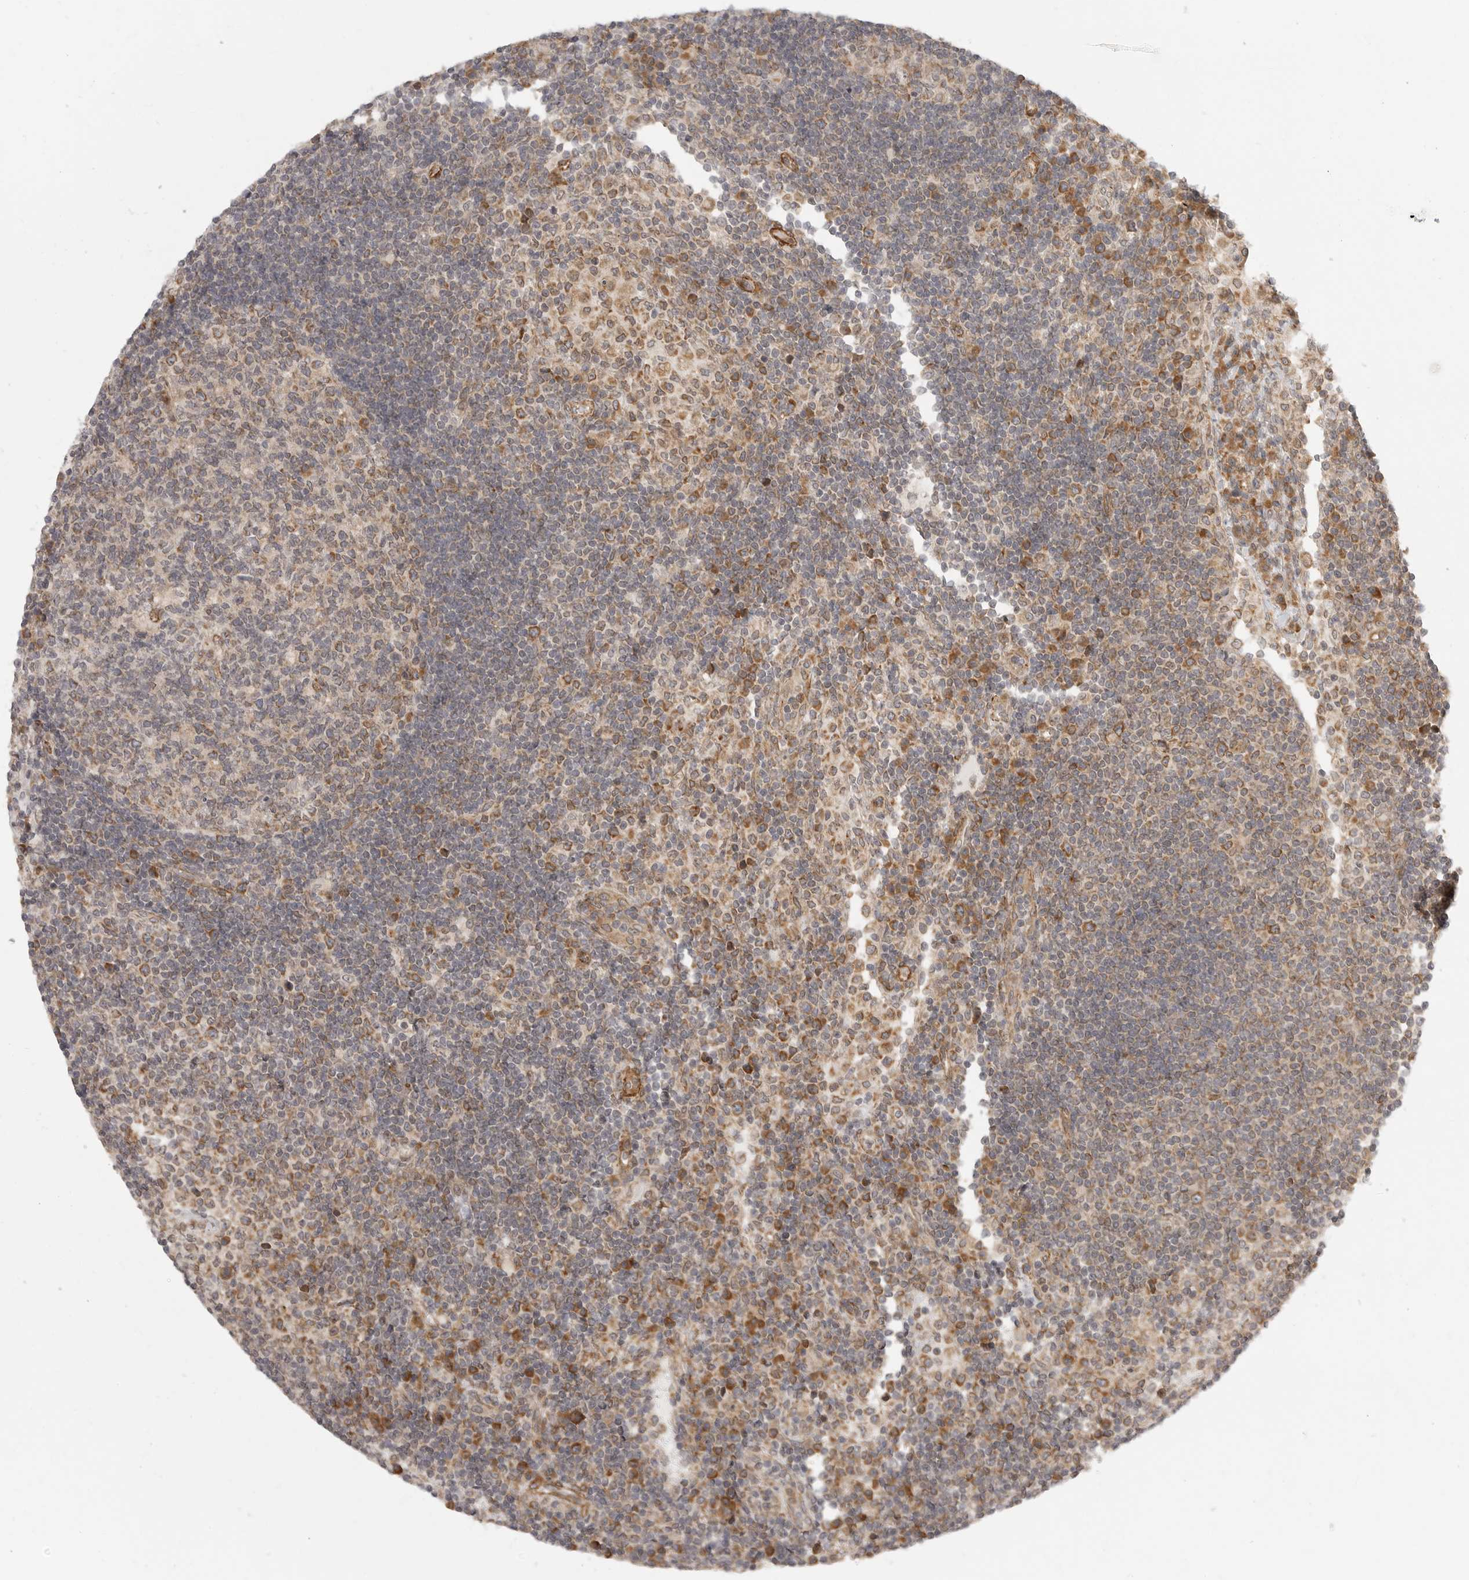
{"staining": {"intensity": "moderate", "quantity": "25%-75%", "location": "cytoplasmic/membranous"}, "tissue": "lymph node", "cell_type": "Germinal center cells", "image_type": "normal", "snomed": [{"axis": "morphology", "description": "Normal tissue, NOS"}, {"axis": "topography", "description": "Lymph node"}], "caption": "High-power microscopy captured an IHC photomicrograph of normal lymph node, revealing moderate cytoplasmic/membranous expression in about 25%-75% of germinal center cells. (DAB (3,3'-diaminobenzidine) = brown stain, brightfield microscopy at high magnification).", "gene": "CERS2", "patient": {"sex": "female", "age": 53}}